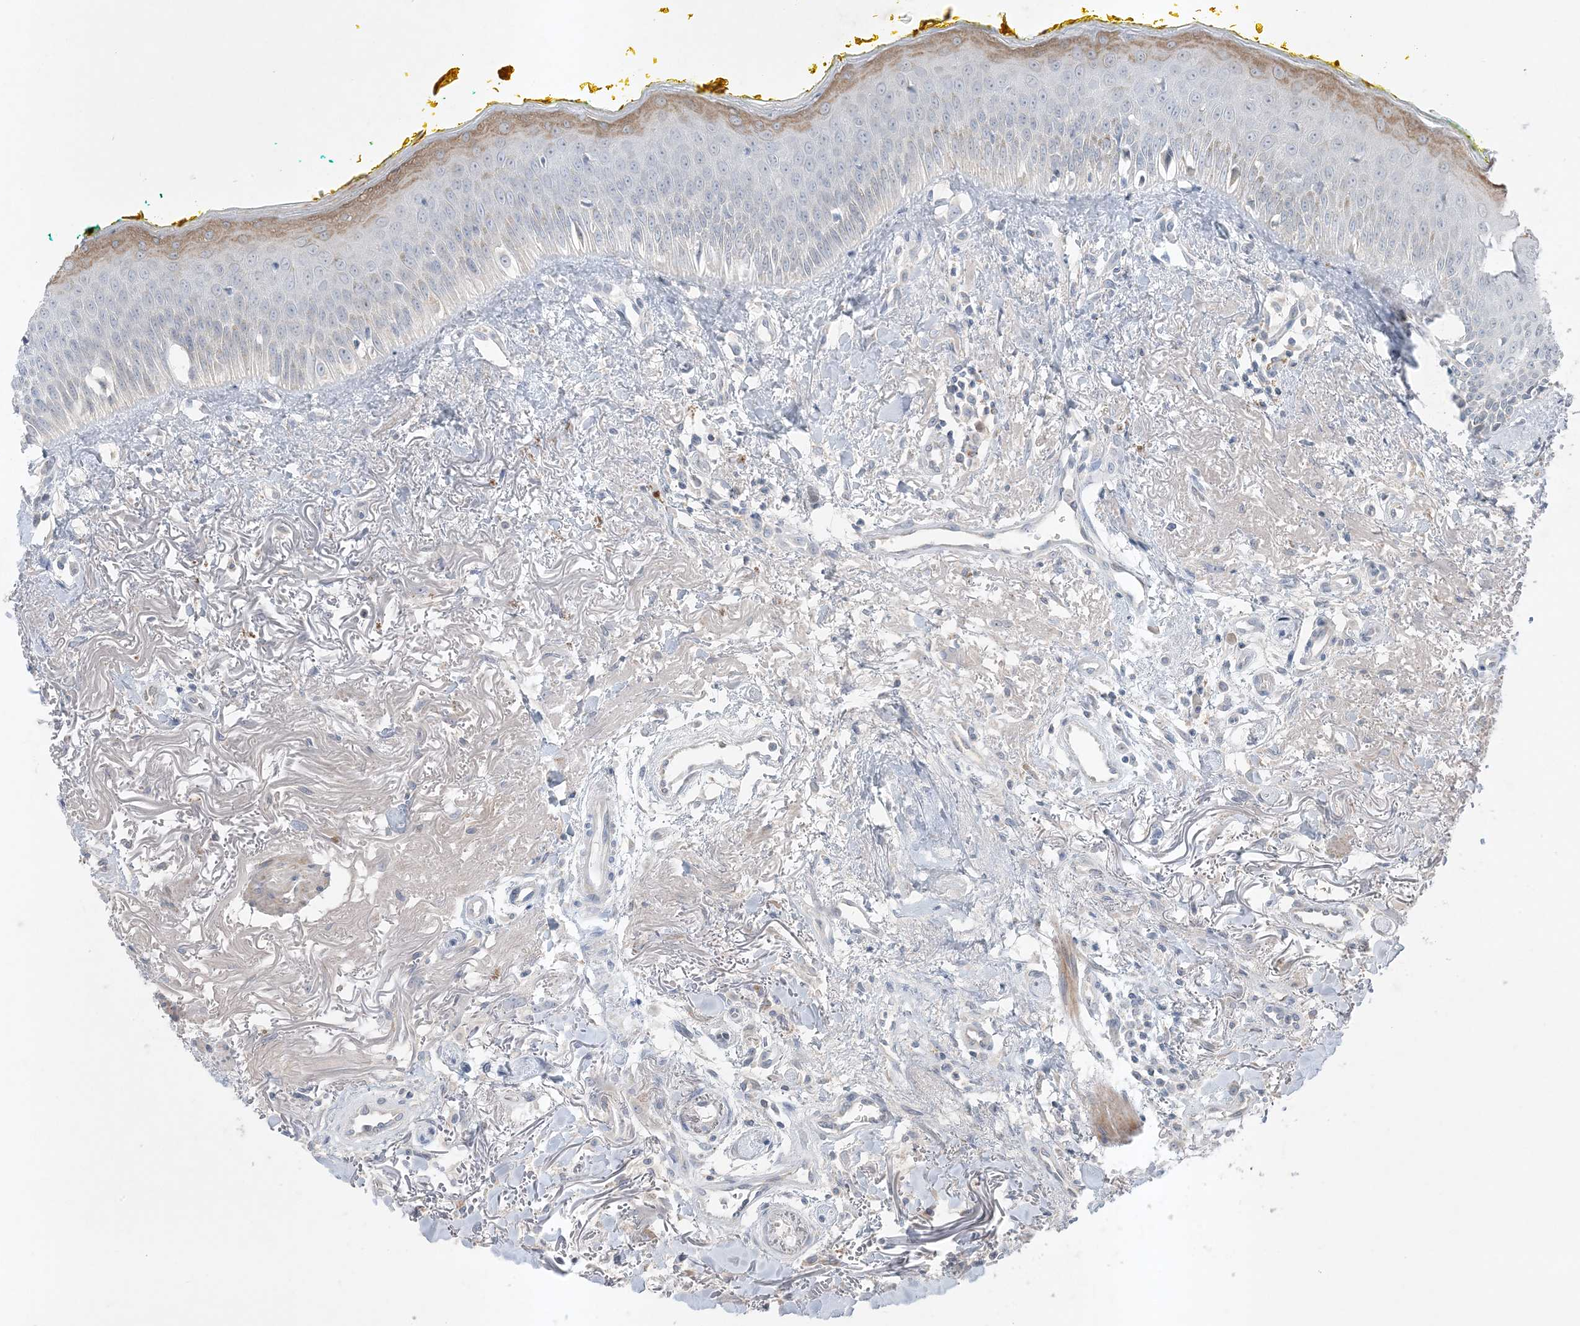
{"staining": {"intensity": "weak", "quantity": "25%-75%", "location": "nuclear"}, "tissue": "oral mucosa", "cell_type": "Squamous epithelial cells", "image_type": "normal", "snomed": [{"axis": "morphology", "description": "Normal tissue, NOS"}, {"axis": "topography", "description": "Oral tissue"}], "caption": "Squamous epithelial cells reveal low levels of weak nuclear positivity in approximately 25%-75% of cells in unremarkable oral mucosa. (Brightfield microscopy of DAB IHC at high magnification).", "gene": "FNDC1", "patient": {"sex": "female", "age": 70}}